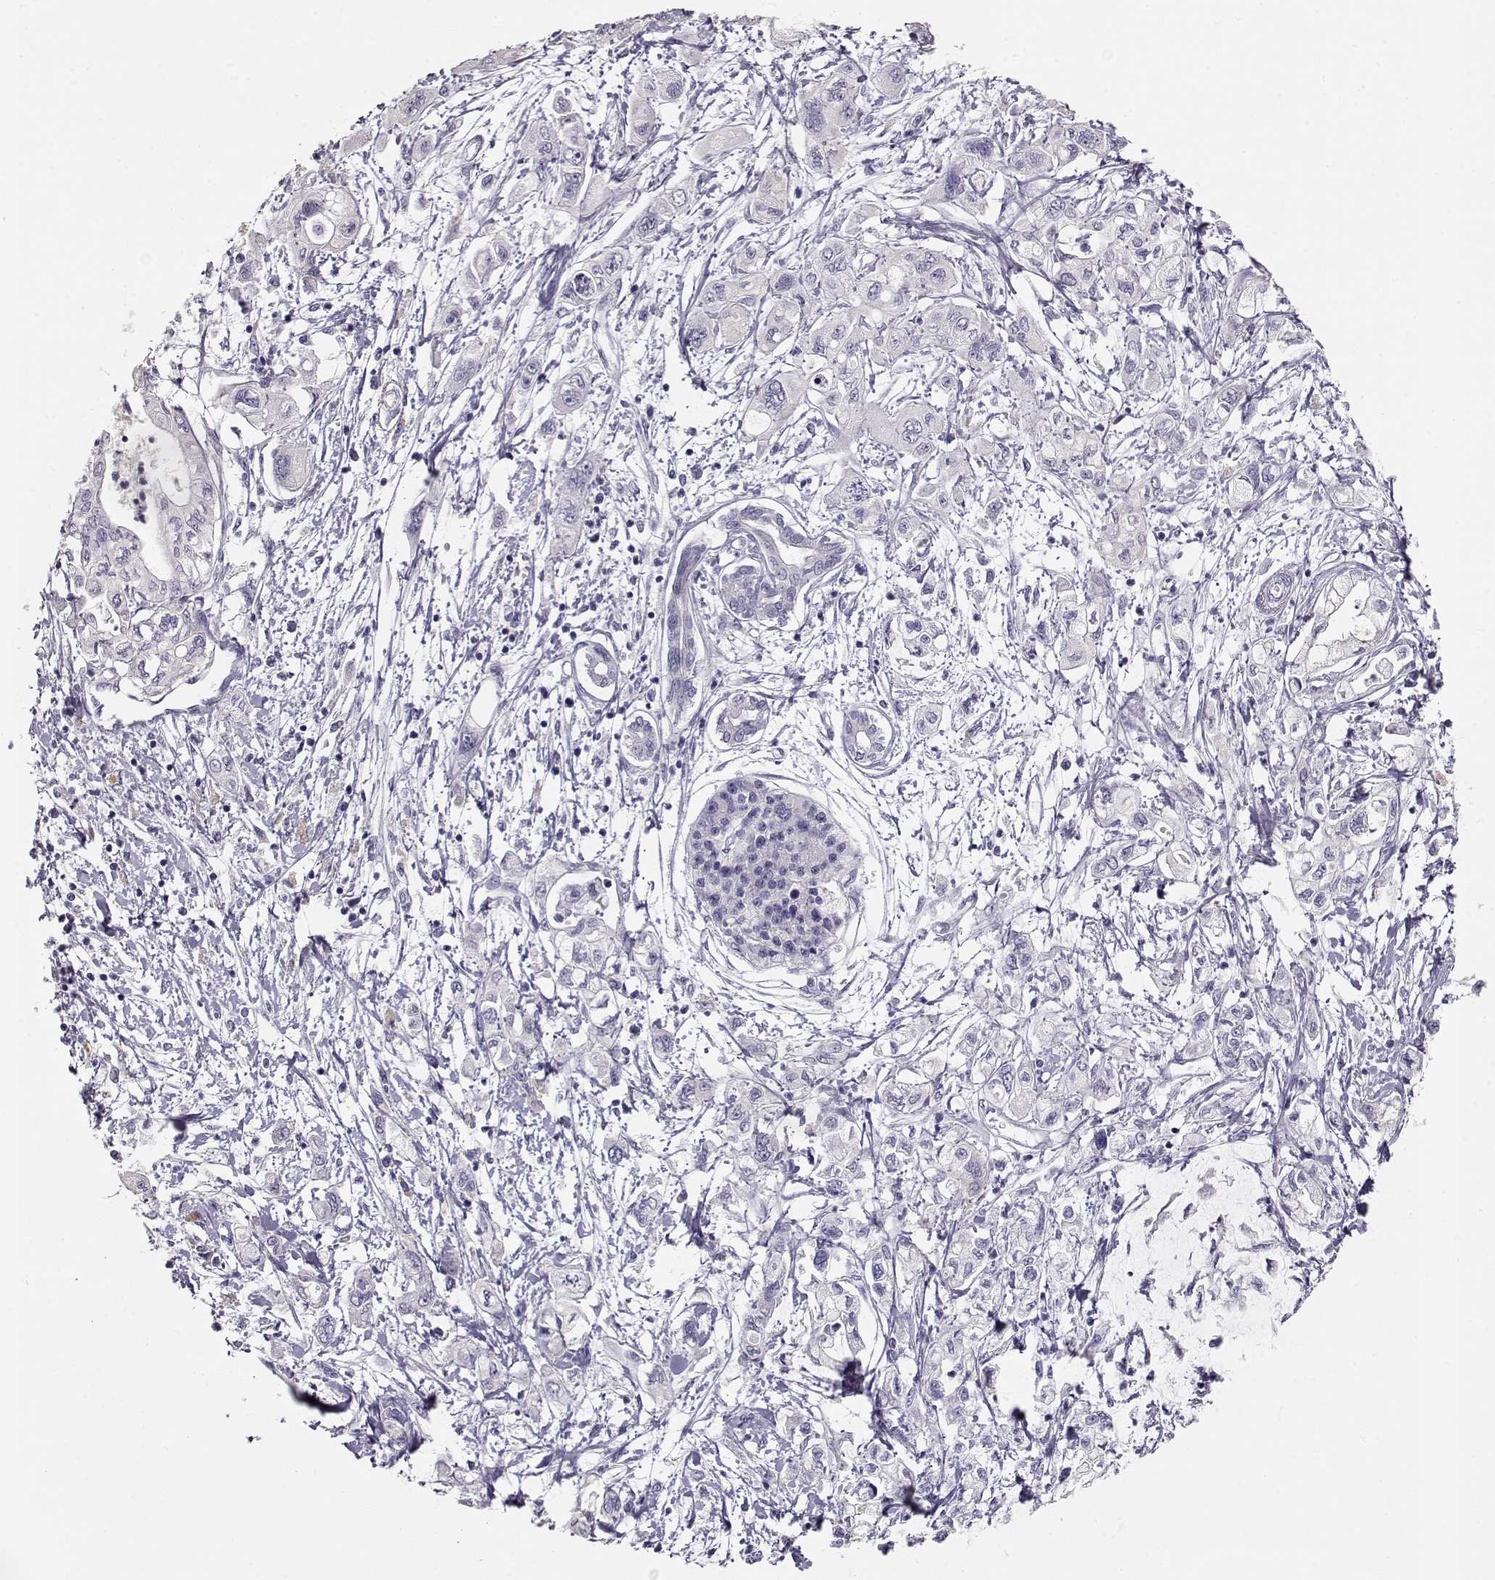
{"staining": {"intensity": "negative", "quantity": "none", "location": "none"}, "tissue": "pancreatic cancer", "cell_type": "Tumor cells", "image_type": "cancer", "snomed": [{"axis": "morphology", "description": "Adenocarcinoma, NOS"}, {"axis": "topography", "description": "Pancreas"}], "caption": "Immunohistochemical staining of human pancreatic adenocarcinoma displays no significant staining in tumor cells.", "gene": "GLIPR1L2", "patient": {"sex": "male", "age": 54}}